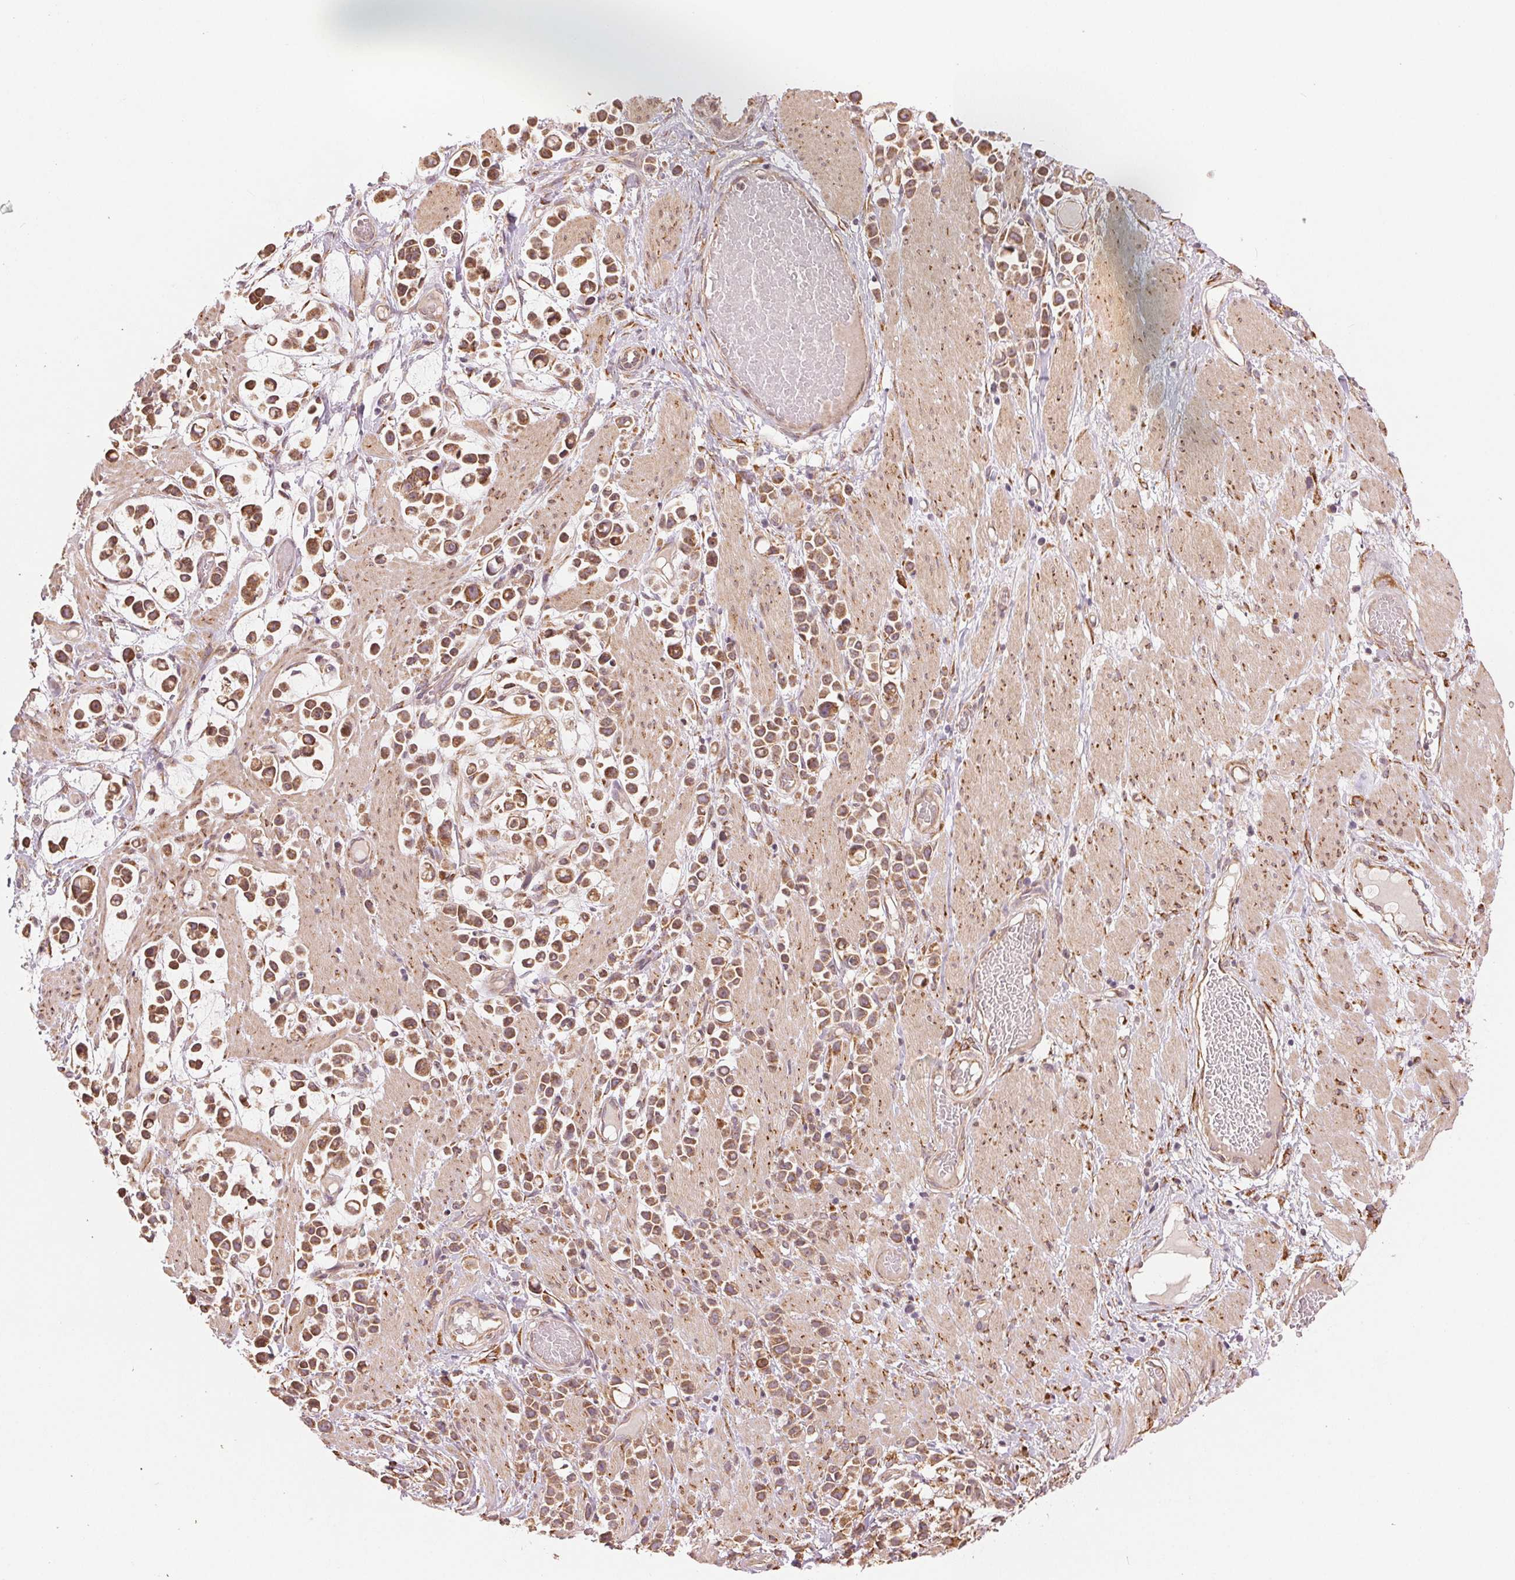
{"staining": {"intensity": "moderate", "quantity": ">75%", "location": "cytoplasmic/membranous"}, "tissue": "stomach cancer", "cell_type": "Tumor cells", "image_type": "cancer", "snomed": [{"axis": "morphology", "description": "Adenocarcinoma, NOS"}, {"axis": "topography", "description": "Stomach"}], "caption": "A photomicrograph showing moderate cytoplasmic/membranous positivity in approximately >75% of tumor cells in adenocarcinoma (stomach), as visualized by brown immunohistochemical staining.", "gene": "SLC20A1", "patient": {"sex": "male", "age": 82}}